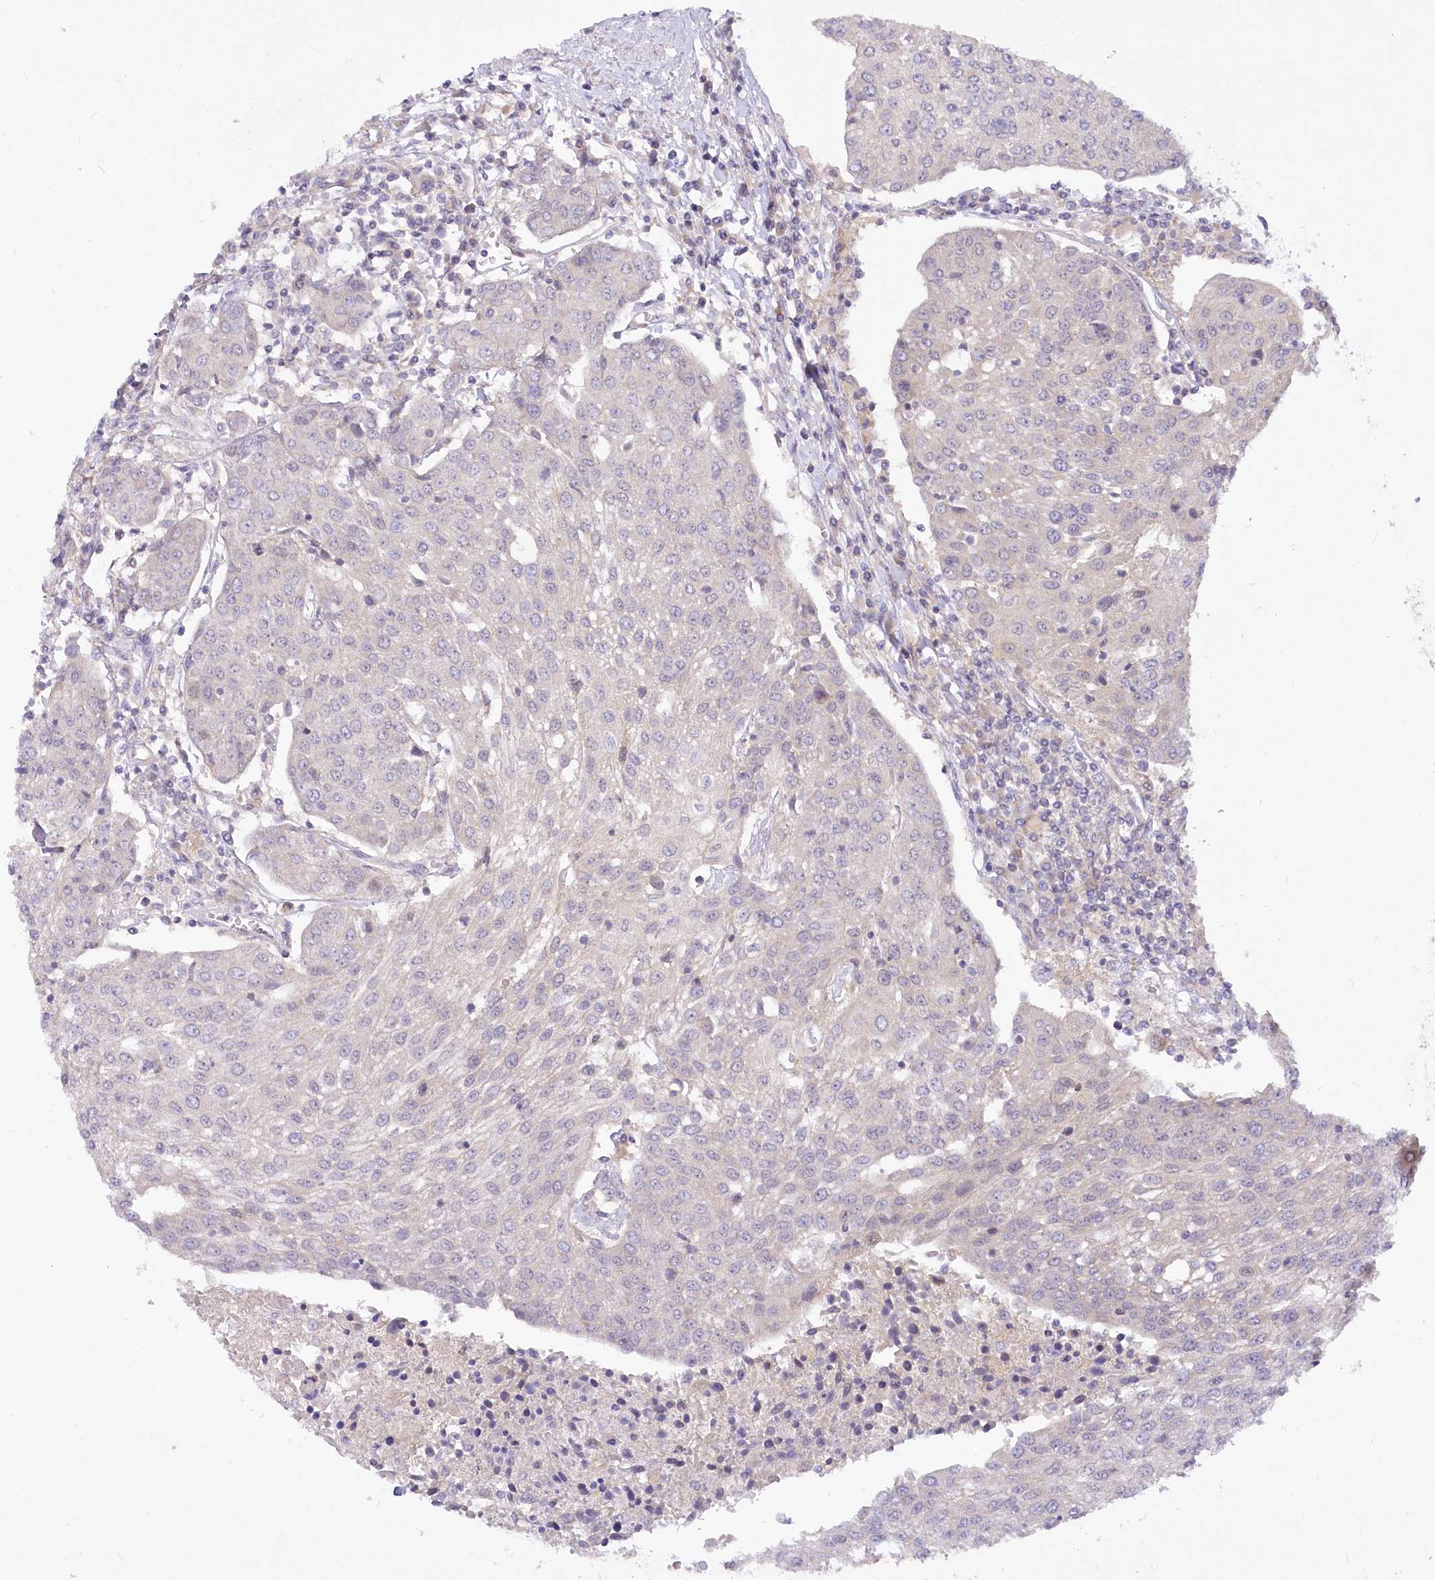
{"staining": {"intensity": "negative", "quantity": "none", "location": "none"}, "tissue": "urothelial cancer", "cell_type": "Tumor cells", "image_type": "cancer", "snomed": [{"axis": "morphology", "description": "Urothelial carcinoma, High grade"}, {"axis": "topography", "description": "Urinary bladder"}], "caption": "Tumor cells are negative for brown protein staining in high-grade urothelial carcinoma.", "gene": "EFHC2", "patient": {"sex": "female", "age": 85}}